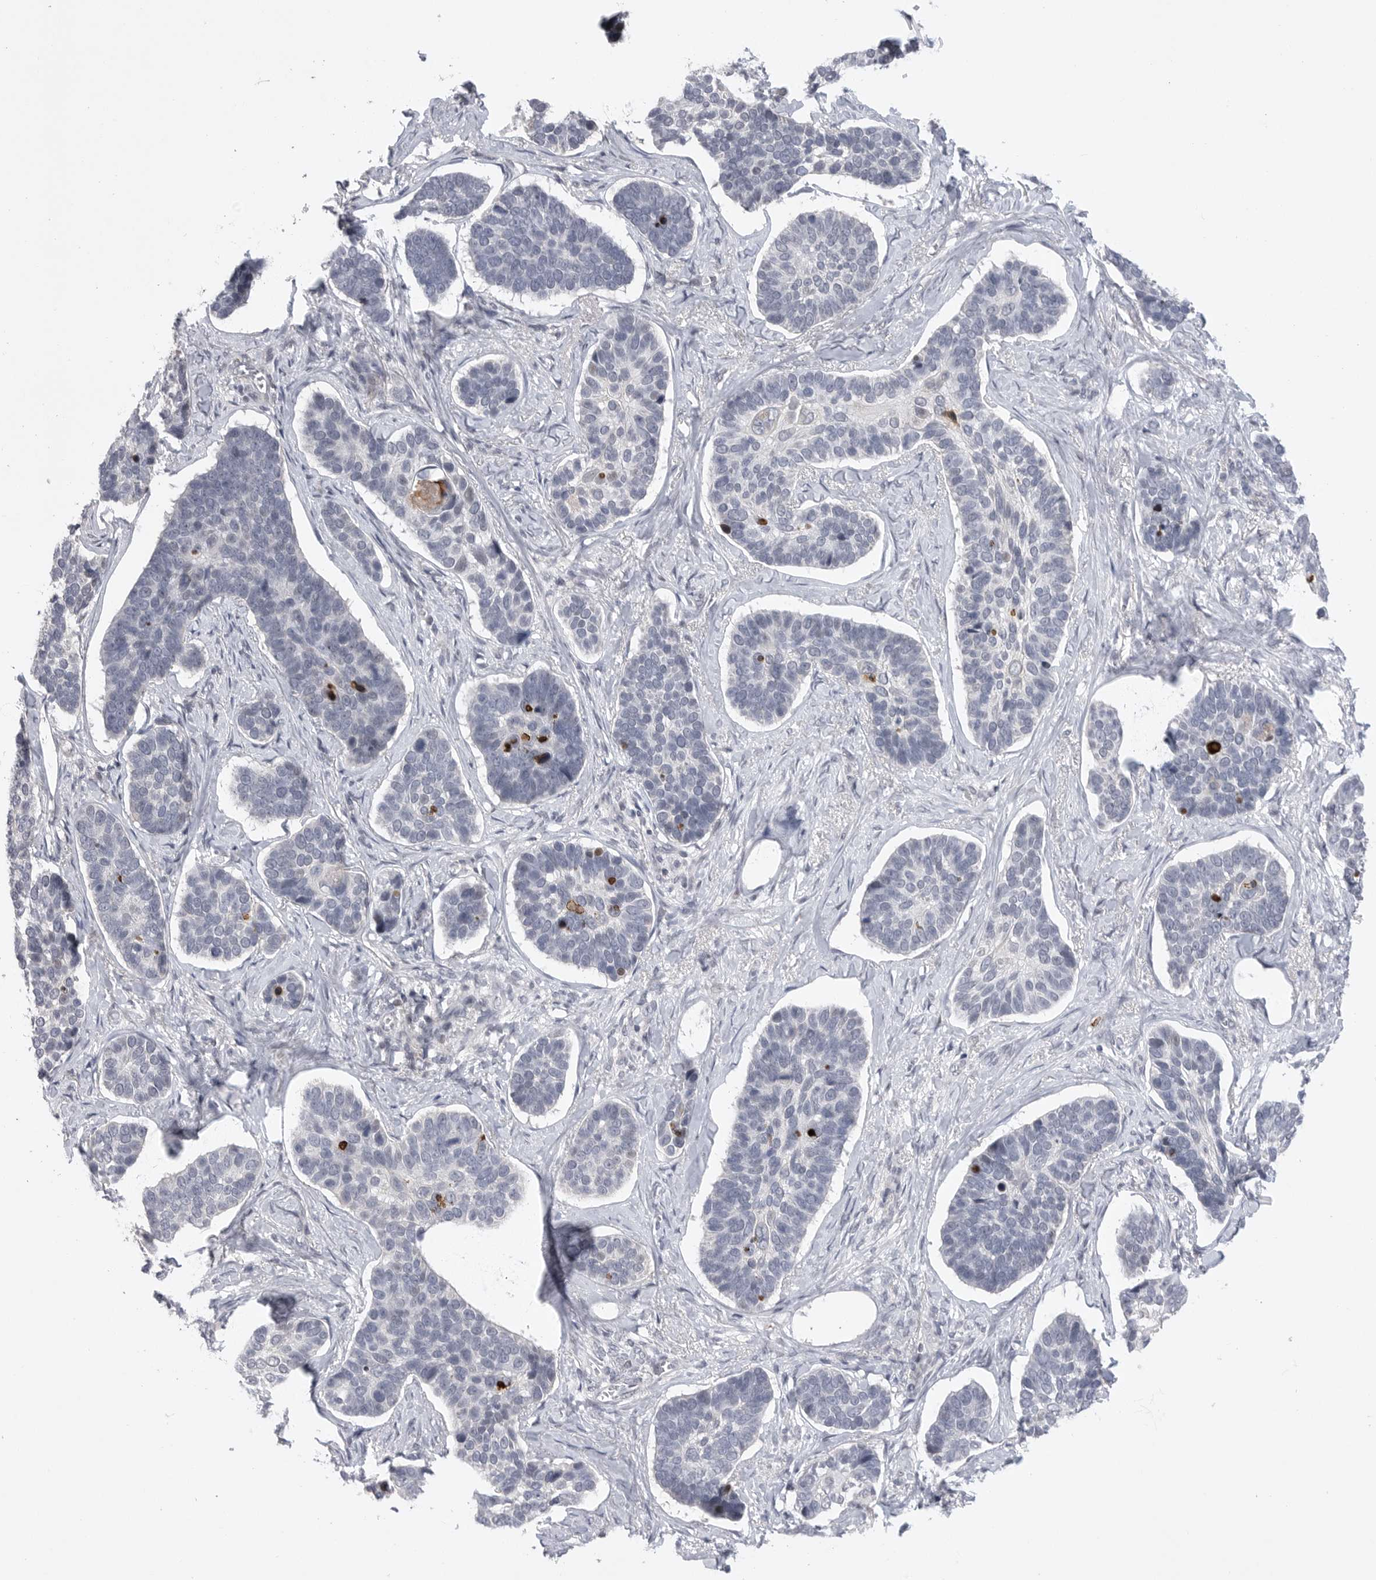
{"staining": {"intensity": "negative", "quantity": "none", "location": "none"}, "tissue": "skin cancer", "cell_type": "Tumor cells", "image_type": "cancer", "snomed": [{"axis": "morphology", "description": "Basal cell carcinoma"}, {"axis": "topography", "description": "Skin"}], "caption": "Skin cancer was stained to show a protein in brown. There is no significant staining in tumor cells.", "gene": "FBXO43", "patient": {"sex": "male", "age": 62}}